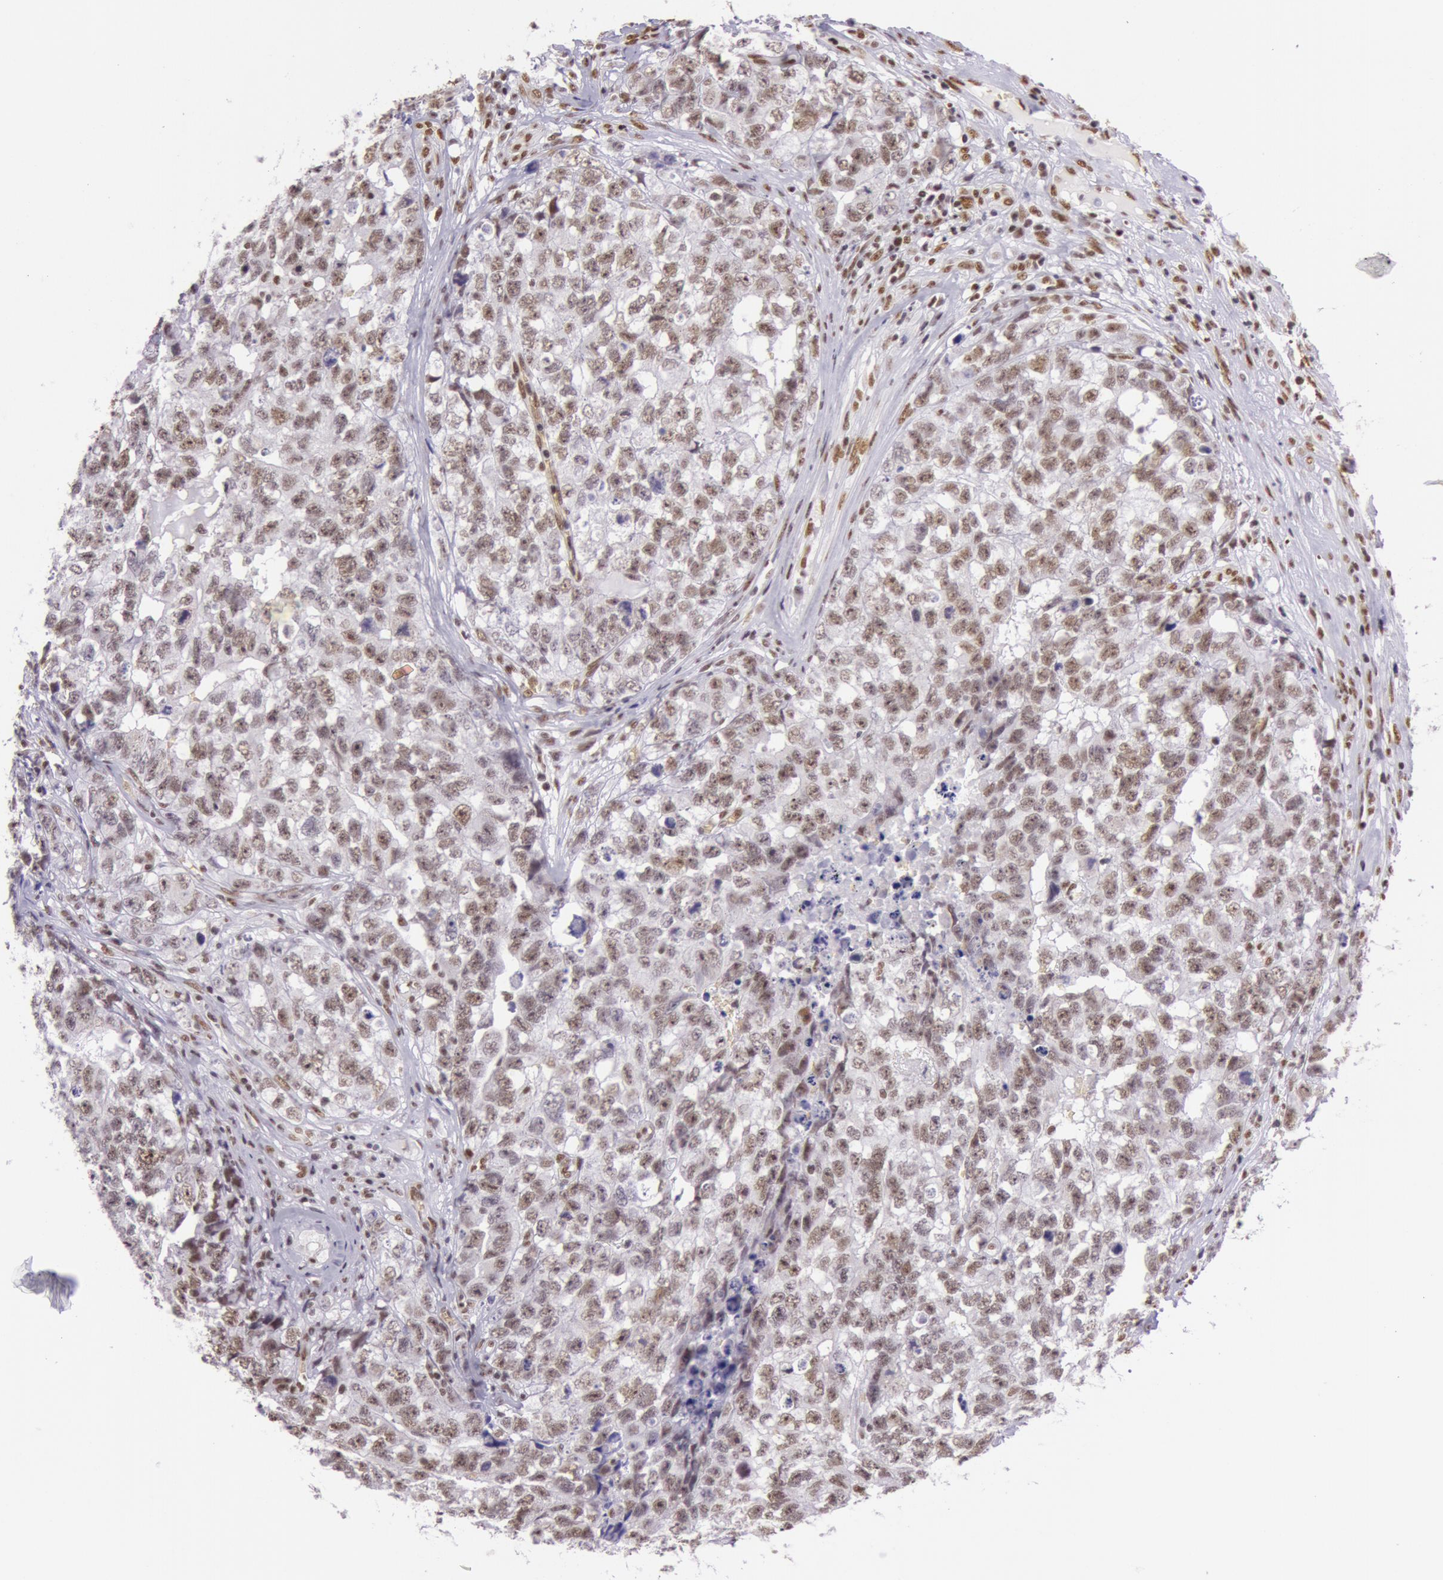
{"staining": {"intensity": "moderate", "quantity": ">75%", "location": "nuclear"}, "tissue": "testis cancer", "cell_type": "Tumor cells", "image_type": "cancer", "snomed": [{"axis": "morphology", "description": "Carcinoma, Embryonal, NOS"}, {"axis": "topography", "description": "Testis"}], "caption": "Immunohistochemical staining of human testis embryonal carcinoma shows medium levels of moderate nuclear protein positivity in approximately >75% of tumor cells.", "gene": "NBN", "patient": {"sex": "male", "age": 31}}